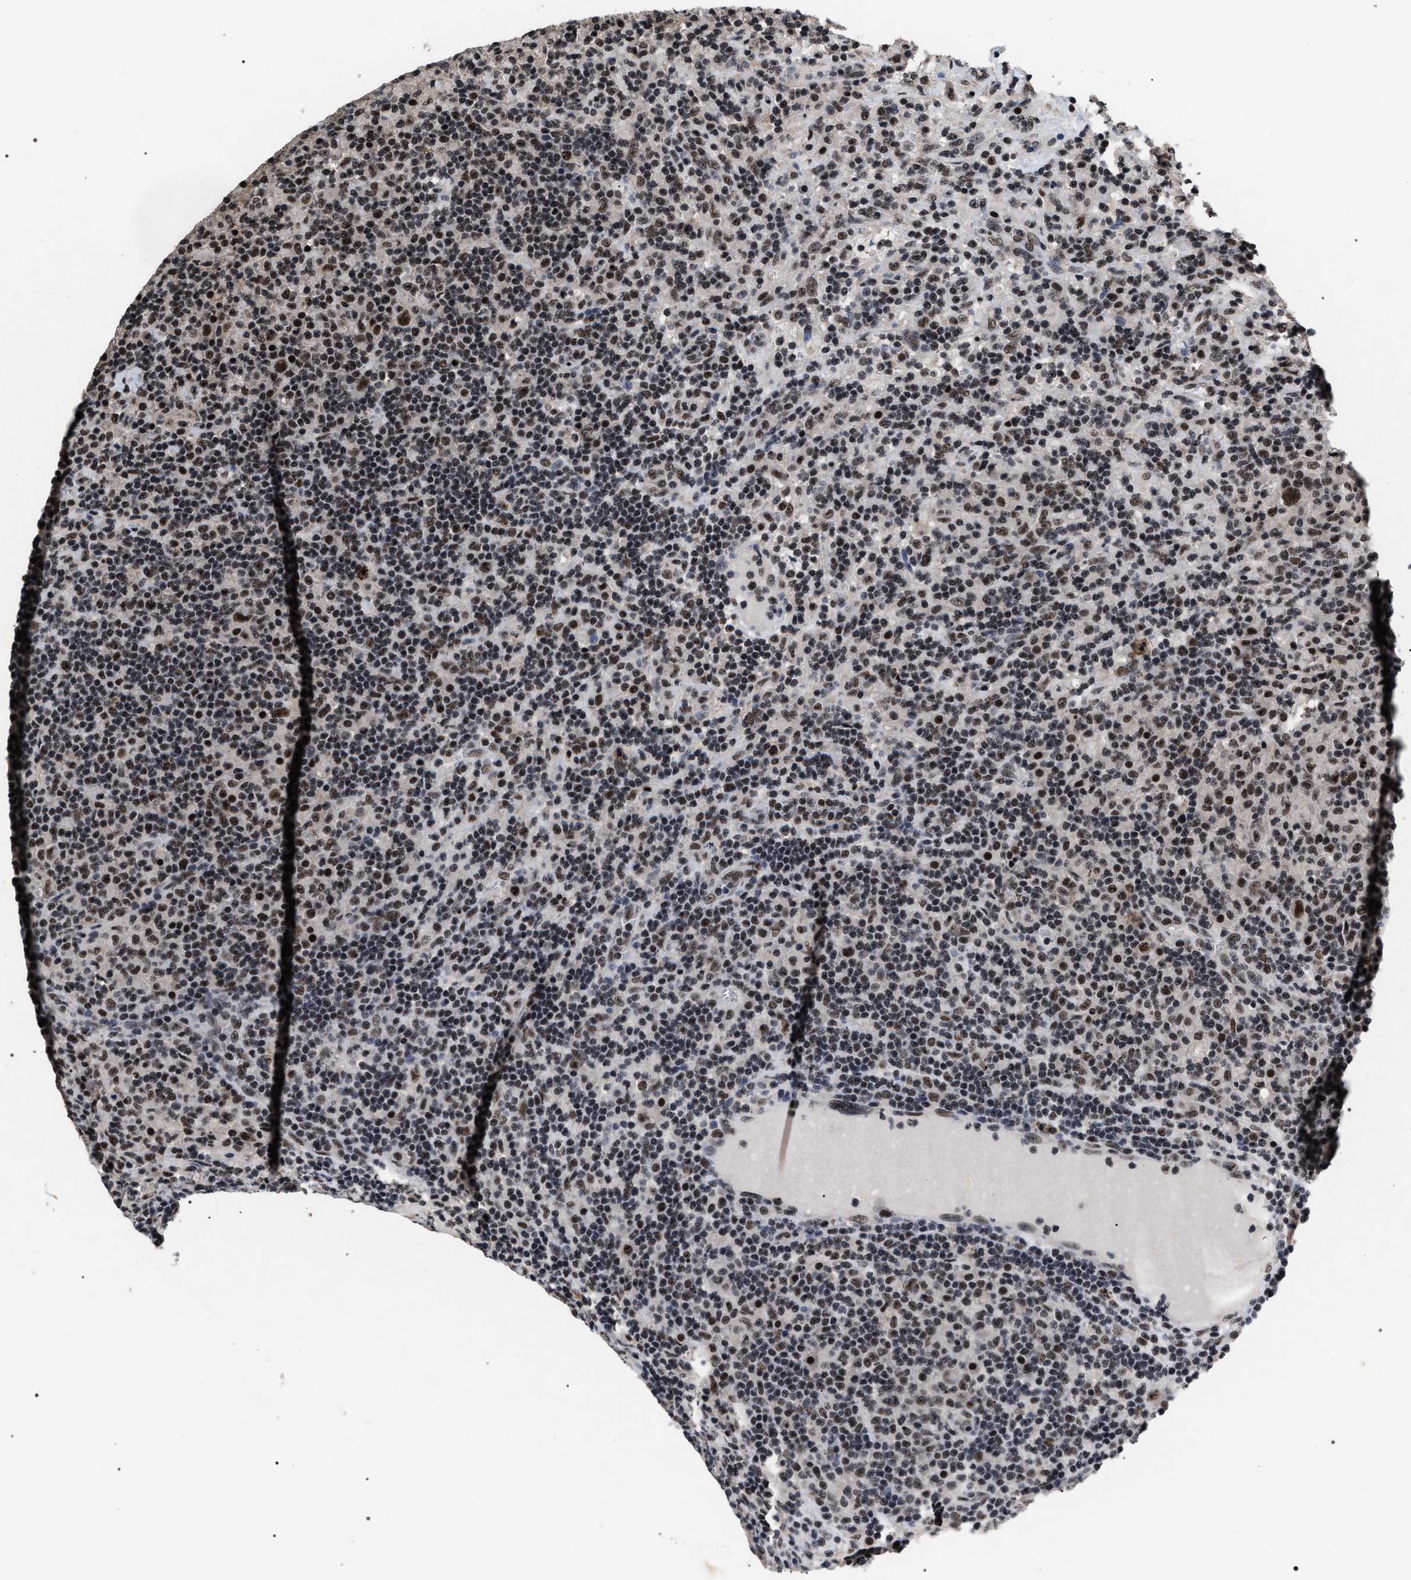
{"staining": {"intensity": "strong", "quantity": ">75%", "location": "nuclear"}, "tissue": "lymphoma", "cell_type": "Tumor cells", "image_type": "cancer", "snomed": [{"axis": "morphology", "description": "Hodgkin's disease, NOS"}, {"axis": "topography", "description": "Lymph node"}], "caption": "Protein staining of Hodgkin's disease tissue reveals strong nuclear expression in approximately >75% of tumor cells.", "gene": "RRP1B", "patient": {"sex": "male", "age": 70}}